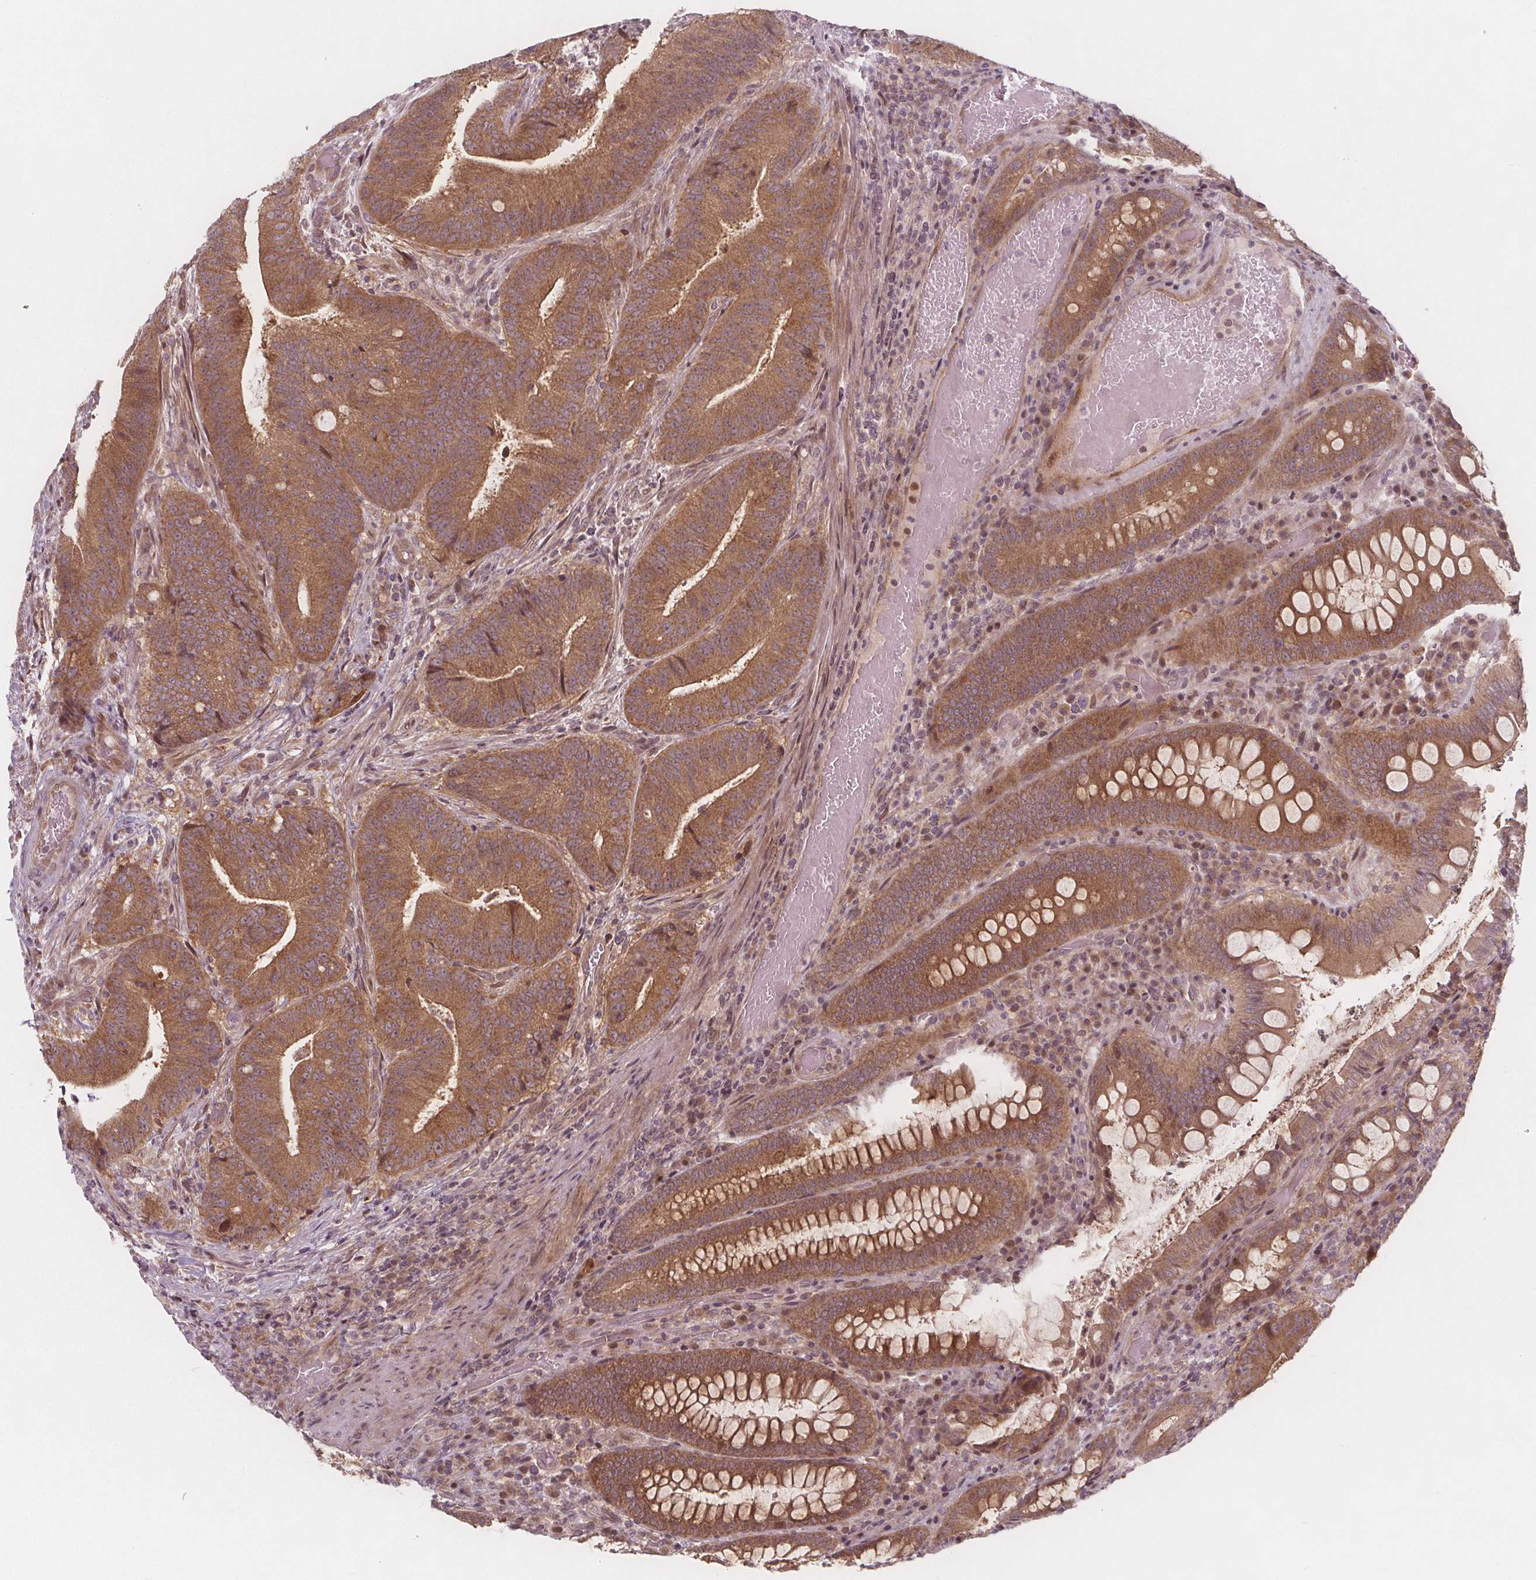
{"staining": {"intensity": "moderate", "quantity": ">75%", "location": "cytoplasmic/membranous"}, "tissue": "colorectal cancer", "cell_type": "Tumor cells", "image_type": "cancer", "snomed": [{"axis": "morphology", "description": "Adenocarcinoma, NOS"}, {"axis": "topography", "description": "Colon"}], "caption": "This photomicrograph displays immunohistochemistry (IHC) staining of colorectal cancer, with medium moderate cytoplasmic/membranous staining in about >75% of tumor cells.", "gene": "AKT1S1", "patient": {"sex": "female", "age": 43}}